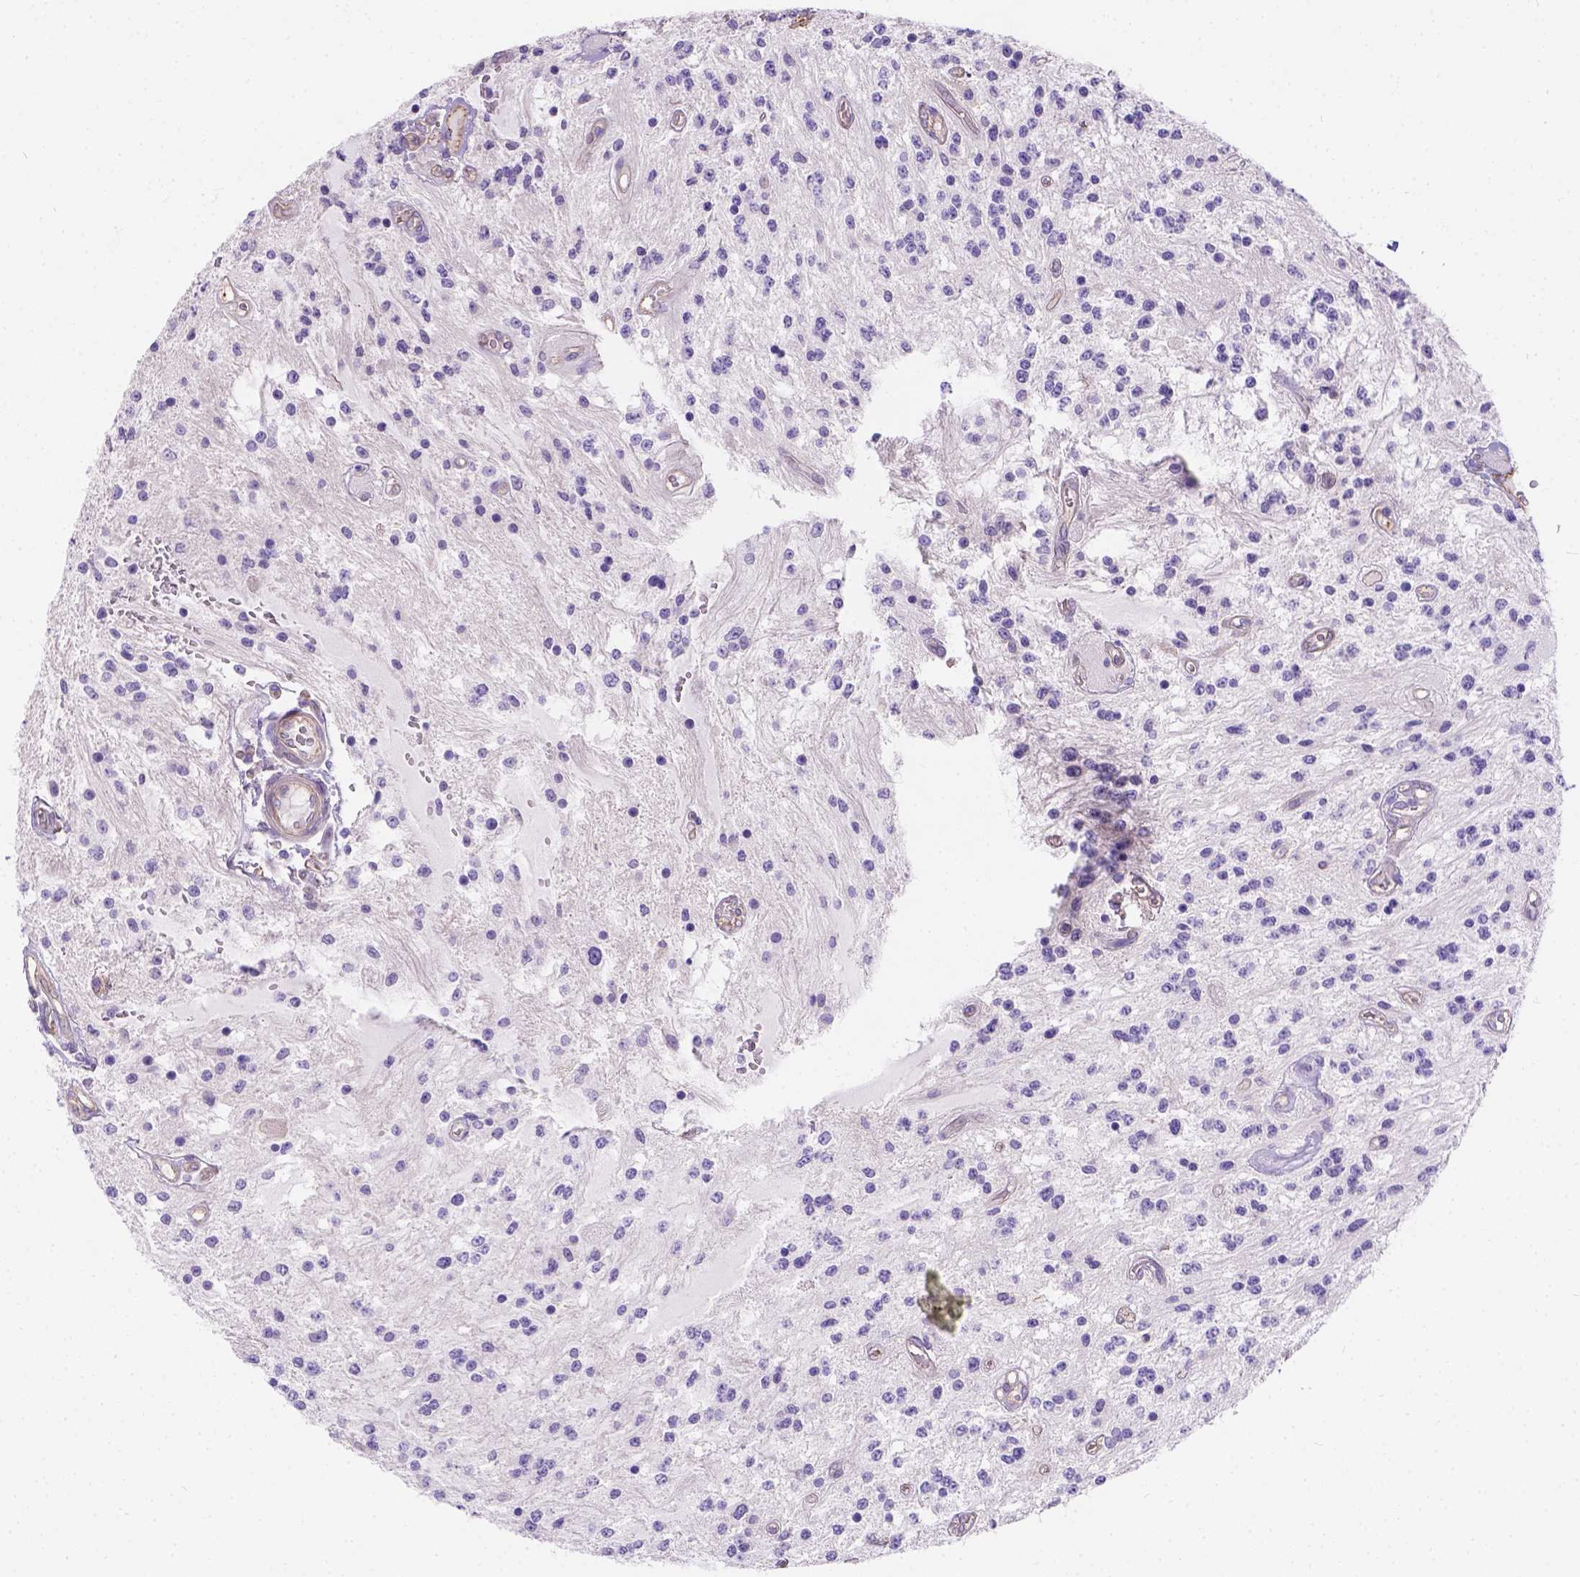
{"staining": {"intensity": "negative", "quantity": "none", "location": "none"}, "tissue": "glioma", "cell_type": "Tumor cells", "image_type": "cancer", "snomed": [{"axis": "morphology", "description": "Glioma, malignant, Low grade"}, {"axis": "topography", "description": "Cerebellum"}], "caption": "A high-resolution histopathology image shows IHC staining of glioma, which shows no significant expression in tumor cells. Brightfield microscopy of IHC stained with DAB (3,3'-diaminobenzidine) (brown) and hematoxylin (blue), captured at high magnification.", "gene": "PHF7", "patient": {"sex": "female", "age": 14}}